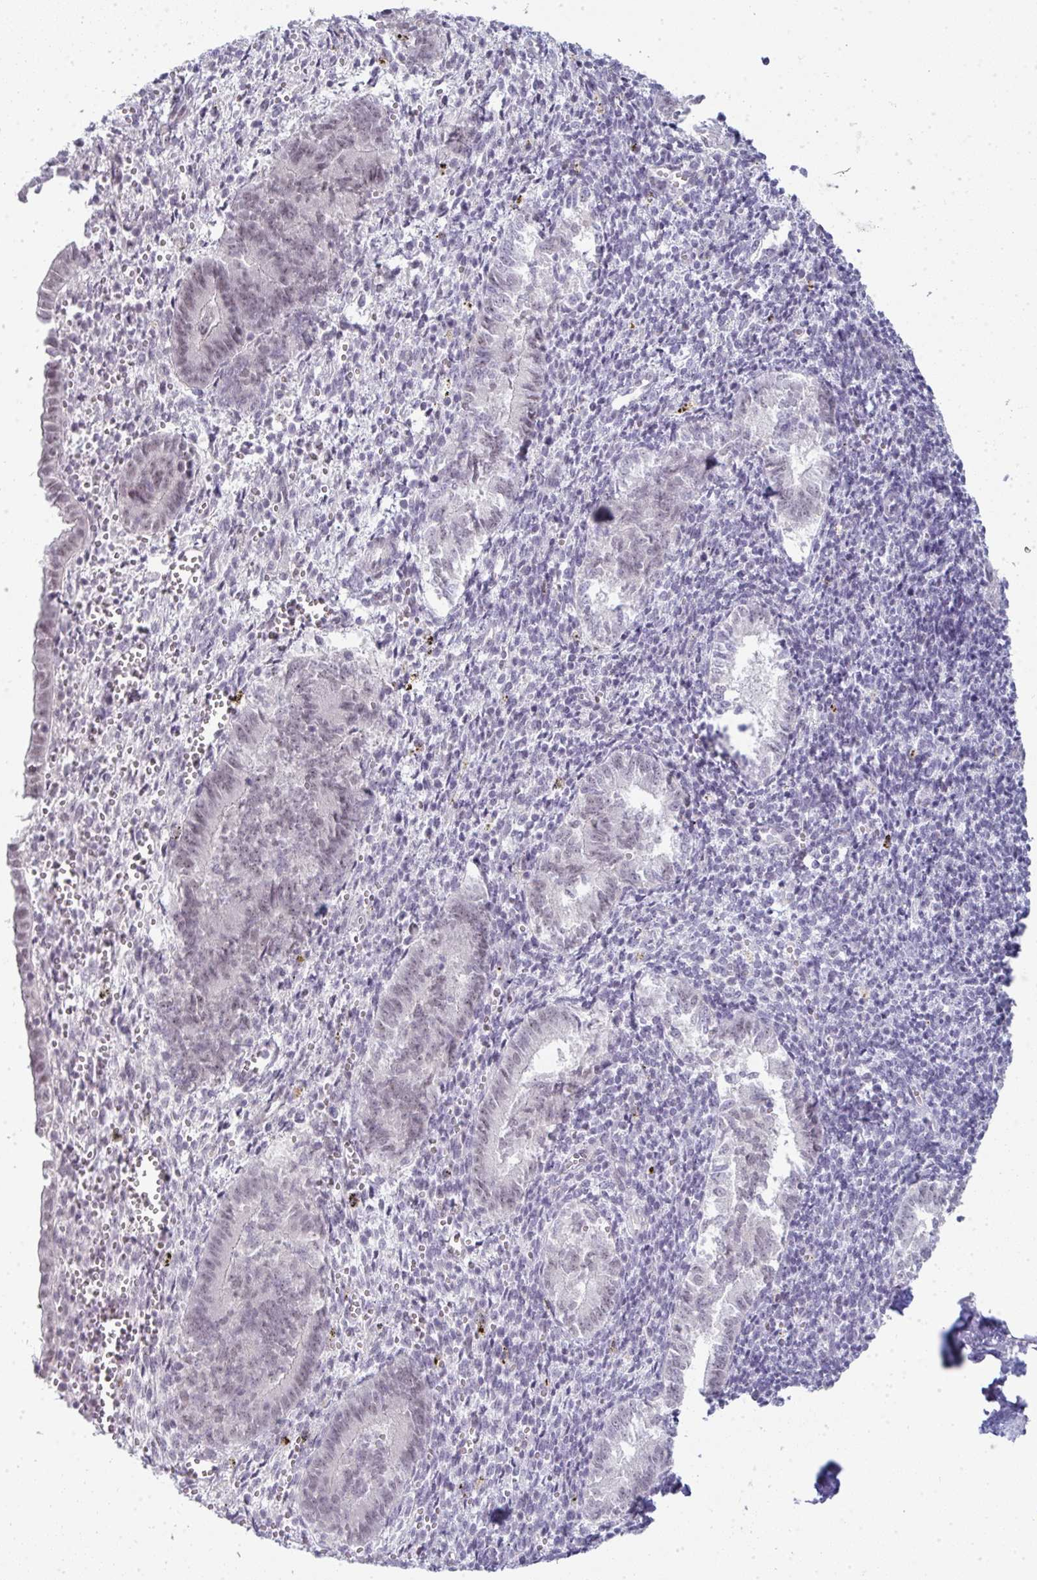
{"staining": {"intensity": "negative", "quantity": "none", "location": "none"}, "tissue": "endometrium", "cell_type": "Cells in endometrial stroma", "image_type": "normal", "snomed": [{"axis": "morphology", "description": "Normal tissue, NOS"}, {"axis": "topography", "description": "Endometrium"}], "caption": "DAB (3,3'-diaminobenzidine) immunohistochemical staining of unremarkable human endometrium demonstrates no significant expression in cells in endometrial stroma.", "gene": "TEX33", "patient": {"sex": "female", "age": 25}}